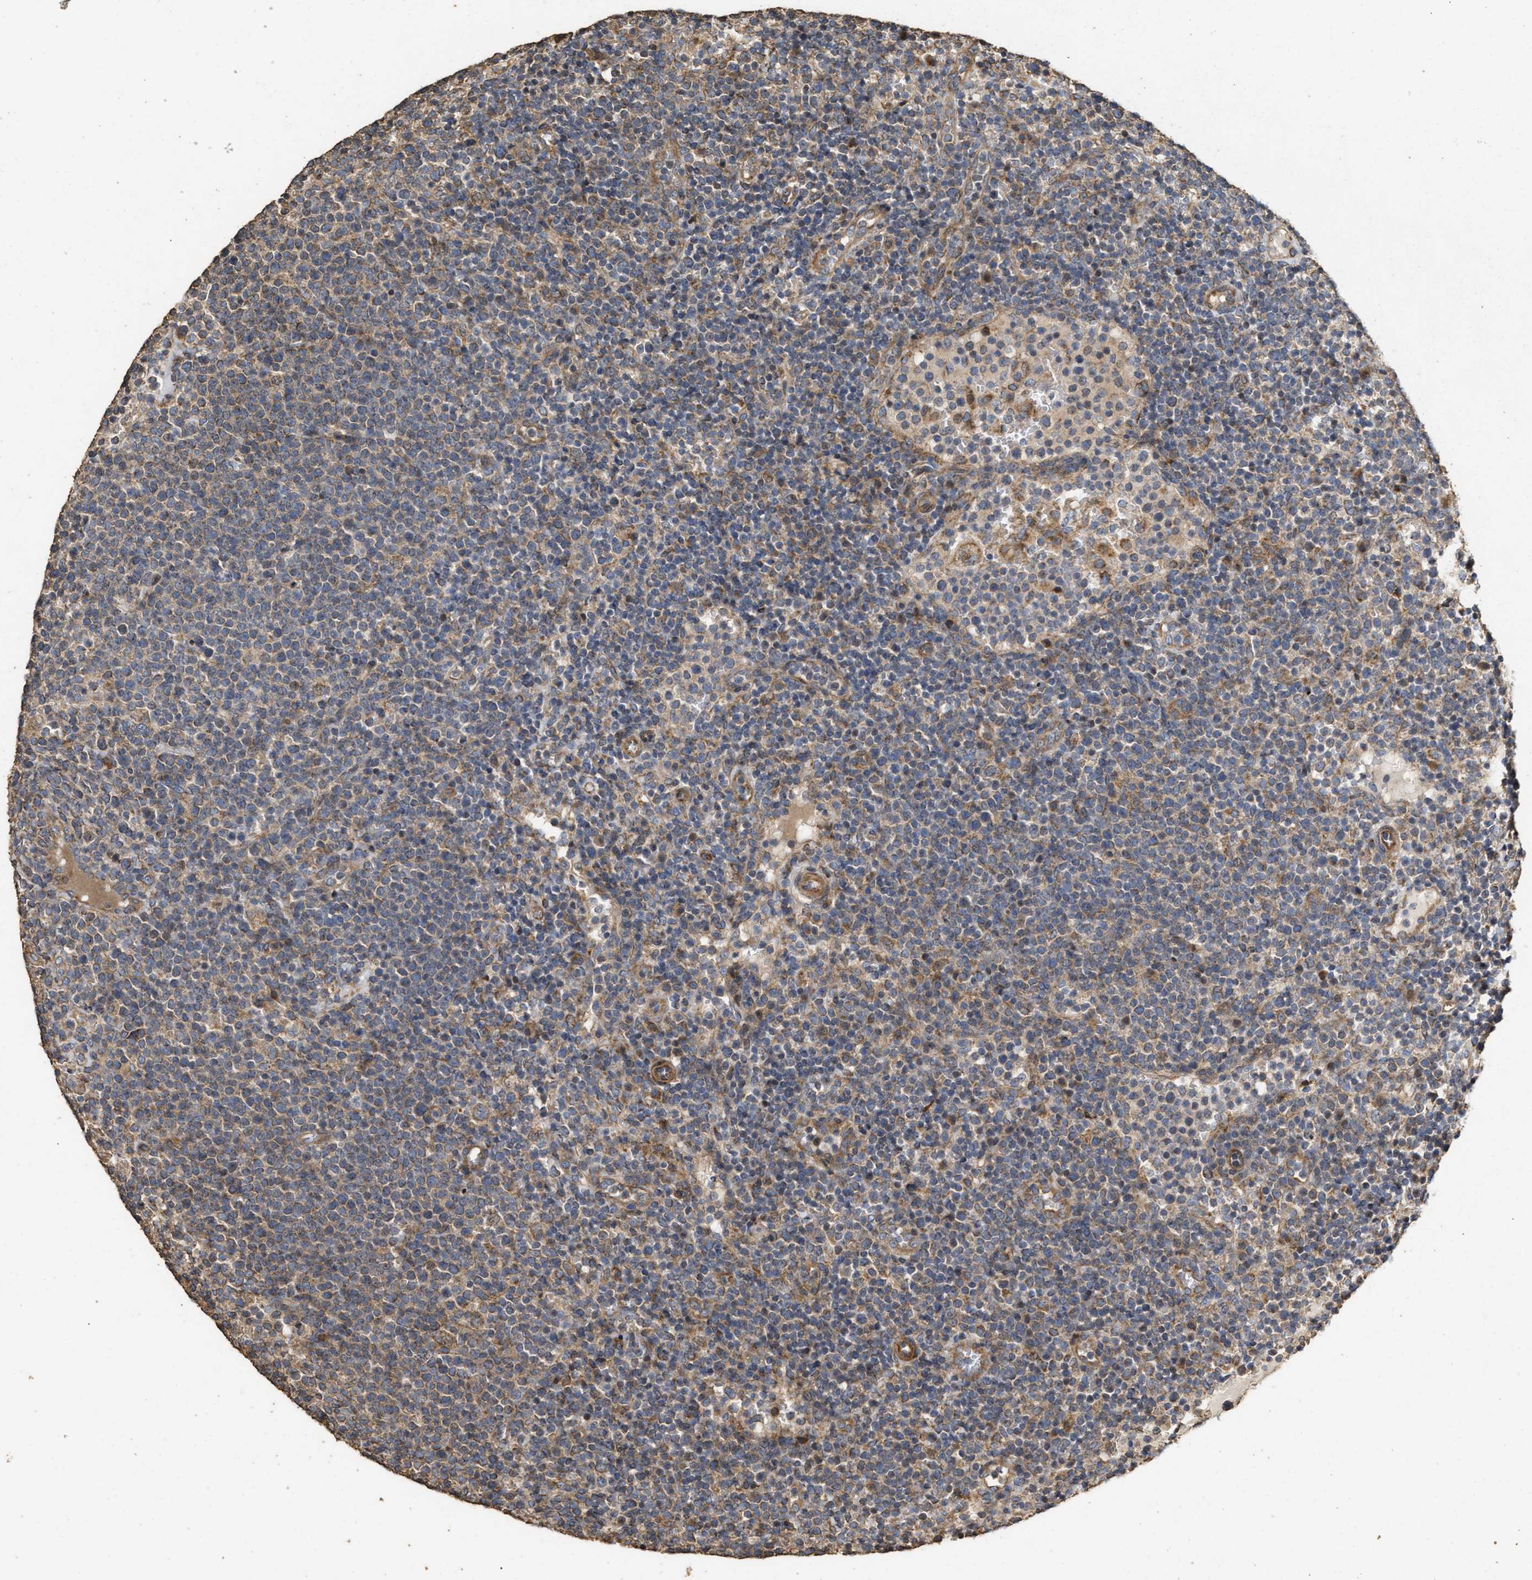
{"staining": {"intensity": "weak", "quantity": "25%-75%", "location": "cytoplasmic/membranous"}, "tissue": "lymphoma", "cell_type": "Tumor cells", "image_type": "cancer", "snomed": [{"axis": "morphology", "description": "Malignant lymphoma, non-Hodgkin's type, High grade"}, {"axis": "topography", "description": "Lymph node"}], "caption": "This photomicrograph exhibits immunohistochemistry staining of lymphoma, with low weak cytoplasmic/membranous positivity in approximately 25%-75% of tumor cells.", "gene": "NAV1", "patient": {"sex": "male", "age": 61}}